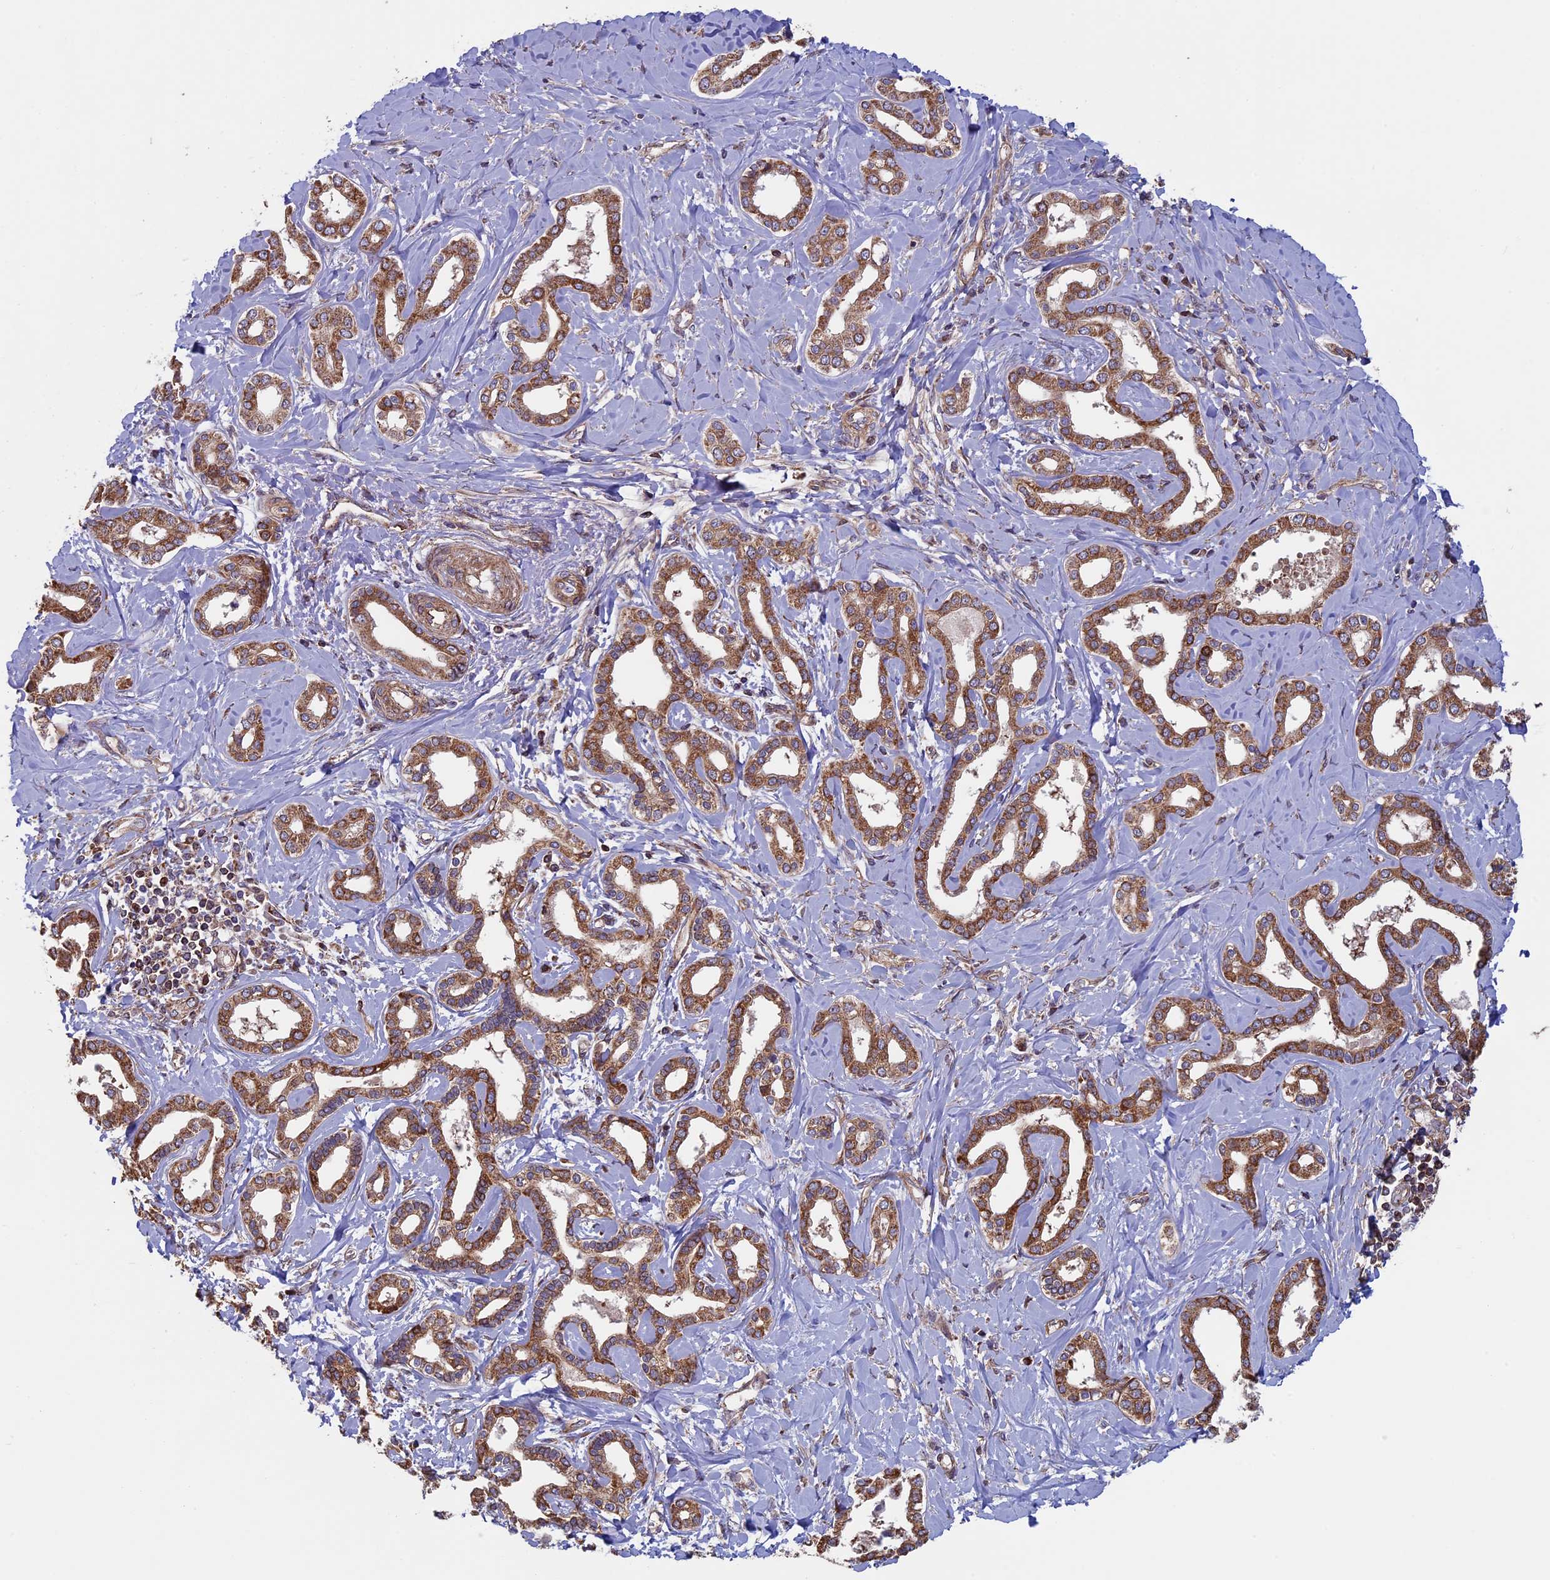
{"staining": {"intensity": "moderate", "quantity": ">75%", "location": "cytoplasmic/membranous"}, "tissue": "liver cancer", "cell_type": "Tumor cells", "image_type": "cancer", "snomed": [{"axis": "morphology", "description": "Cholangiocarcinoma"}, {"axis": "topography", "description": "Liver"}], "caption": "A brown stain highlights moderate cytoplasmic/membranous staining of a protein in liver cholangiocarcinoma tumor cells. The protein of interest is shown in brown color, while the nuclei are stained blue.", "gene": "CCDC8", "patient": {"sex": "female", "age": 77}}